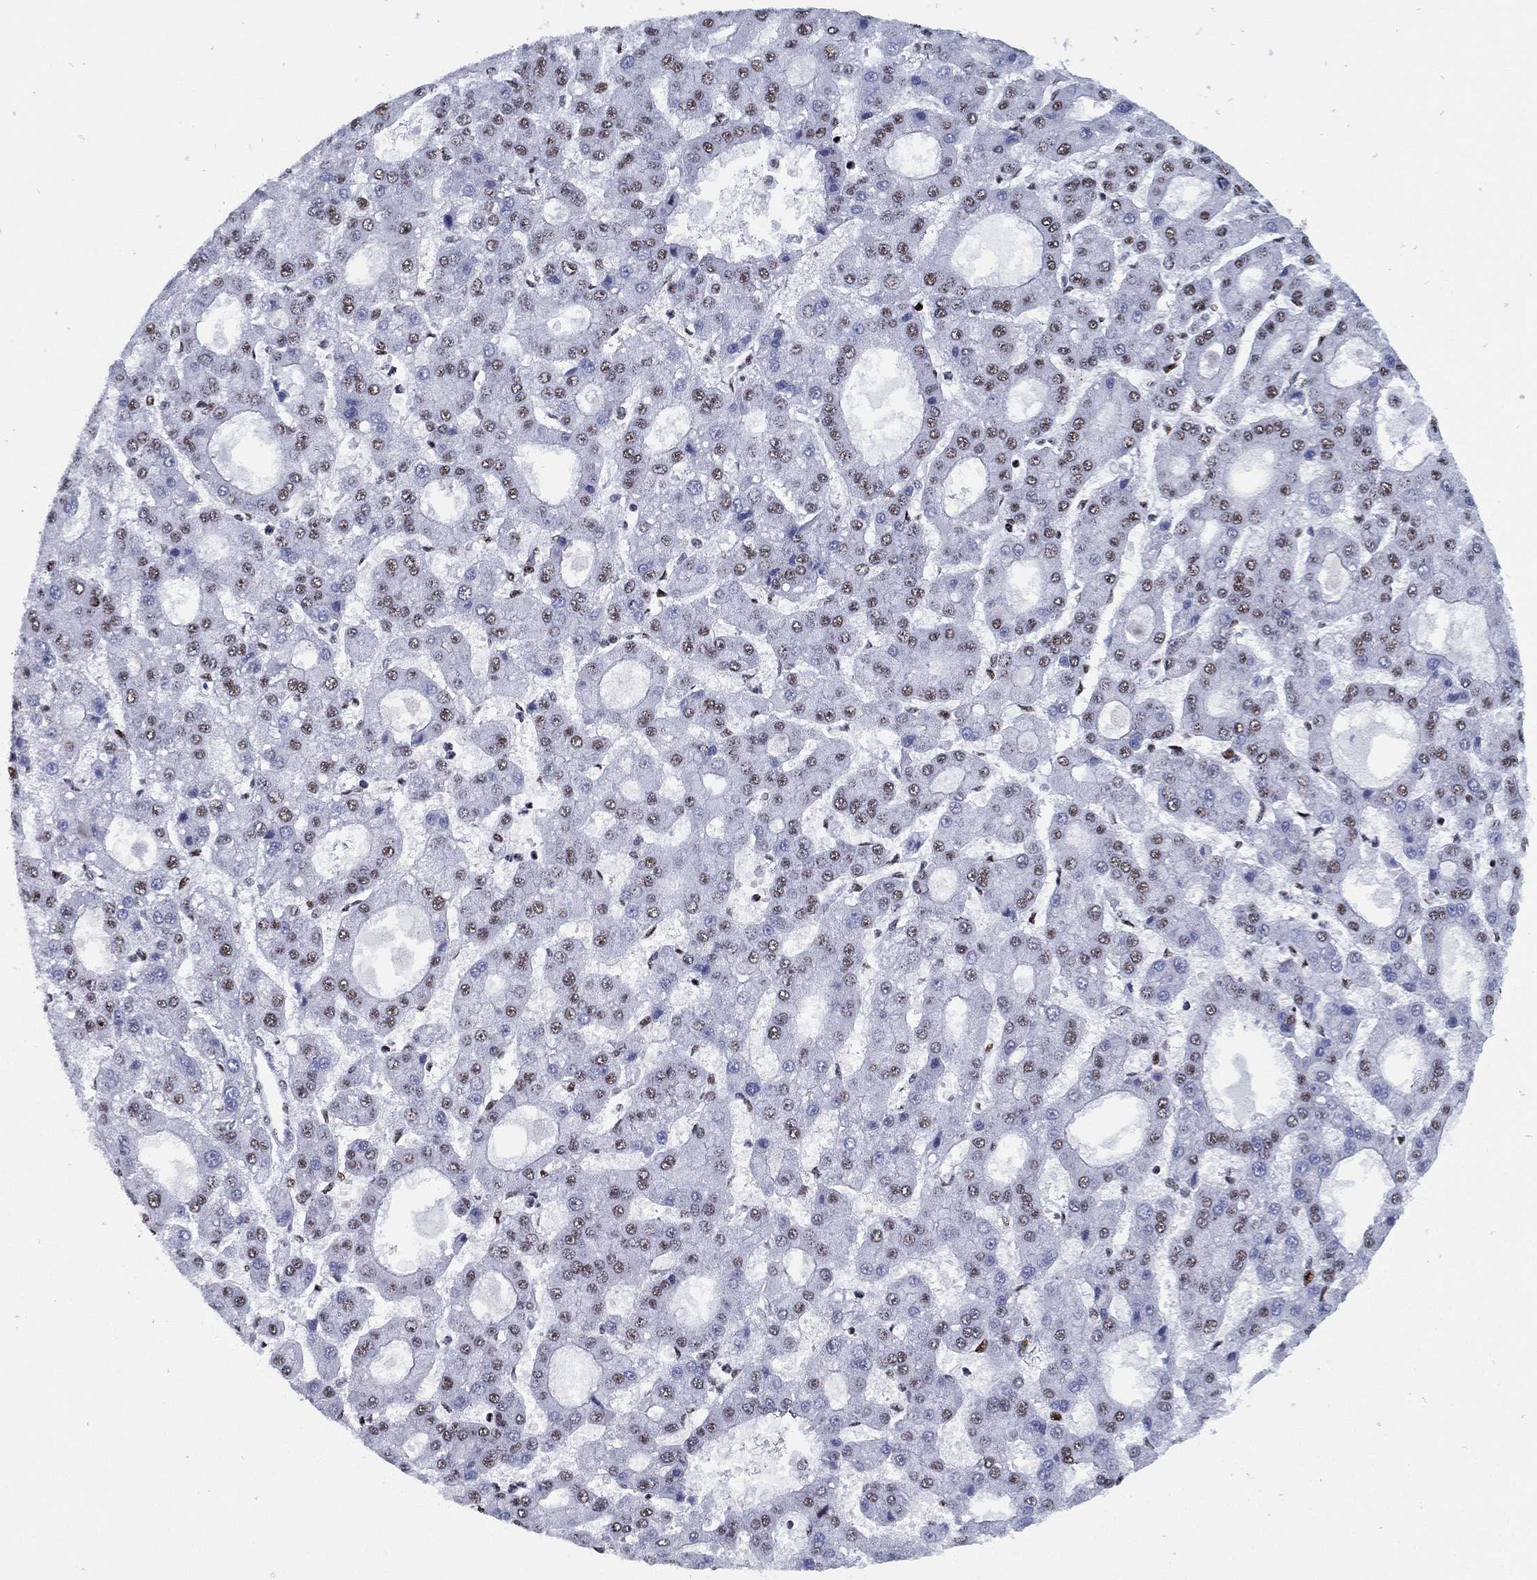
{"staining": {"intensity": "moderate", "quantity": "<25%", "location": "nuclear"}, "tissue": "liver cancer", "cell_type": "Tumor cells", "image_type": "cancer", "snomed": [{"axis": "morphology", "description": "Carcinoma, Hepatocellular, NOS"}, {"axis": "topography", "description": "Liver"}], "caption": "A photomicrograph of liver hepatocellular carcinoma stained for a protein exhibits moderate nuclear brown staining in tumor cells. The protein of interest is stained brown, and the nuclei are stained in blue (DAB IHC with brightfield microscopy, high magnification).", "gene": "CYB561D2", "patient": {"sex": "male", "age": 70}}